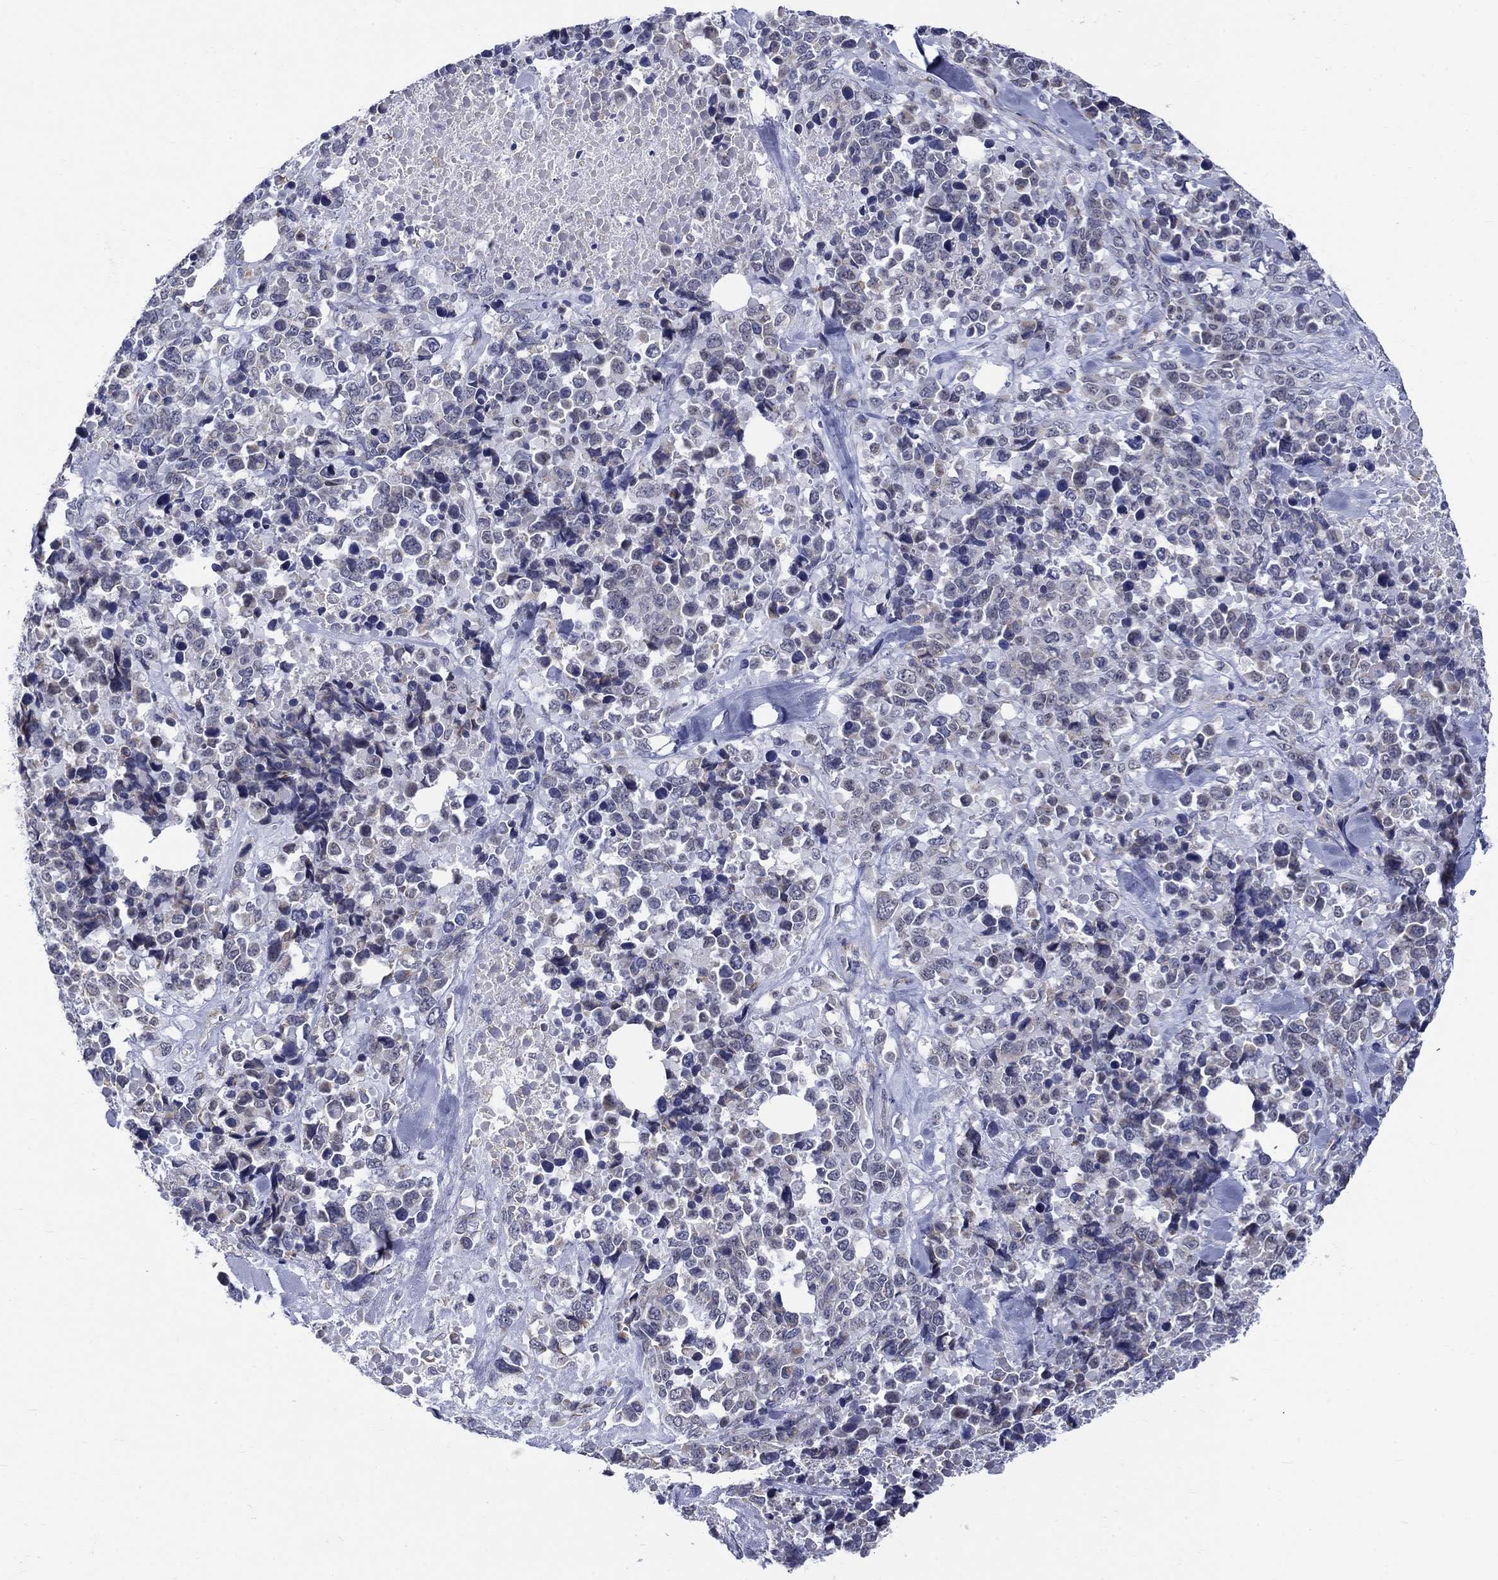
{"staining": {"intensity": "negative", "quantity": "none", "location": "none"}, "tissue": "melanoma", "cell_type": "Tumor cells", "image_type": "cancer", "snomed": [{"axis": "morphology", "description": "Malignant melanoma, Metastatic site"}, {"axis": "topography", "description": "Skin"}], "caption": "A photomicrograph of malignant melanoma (metastatic site) stained for a protein exhibits no brown staining in tumor cells.", "gene": "ST6GALNAC1", "patient": {"sex": "male", "age": 84}}